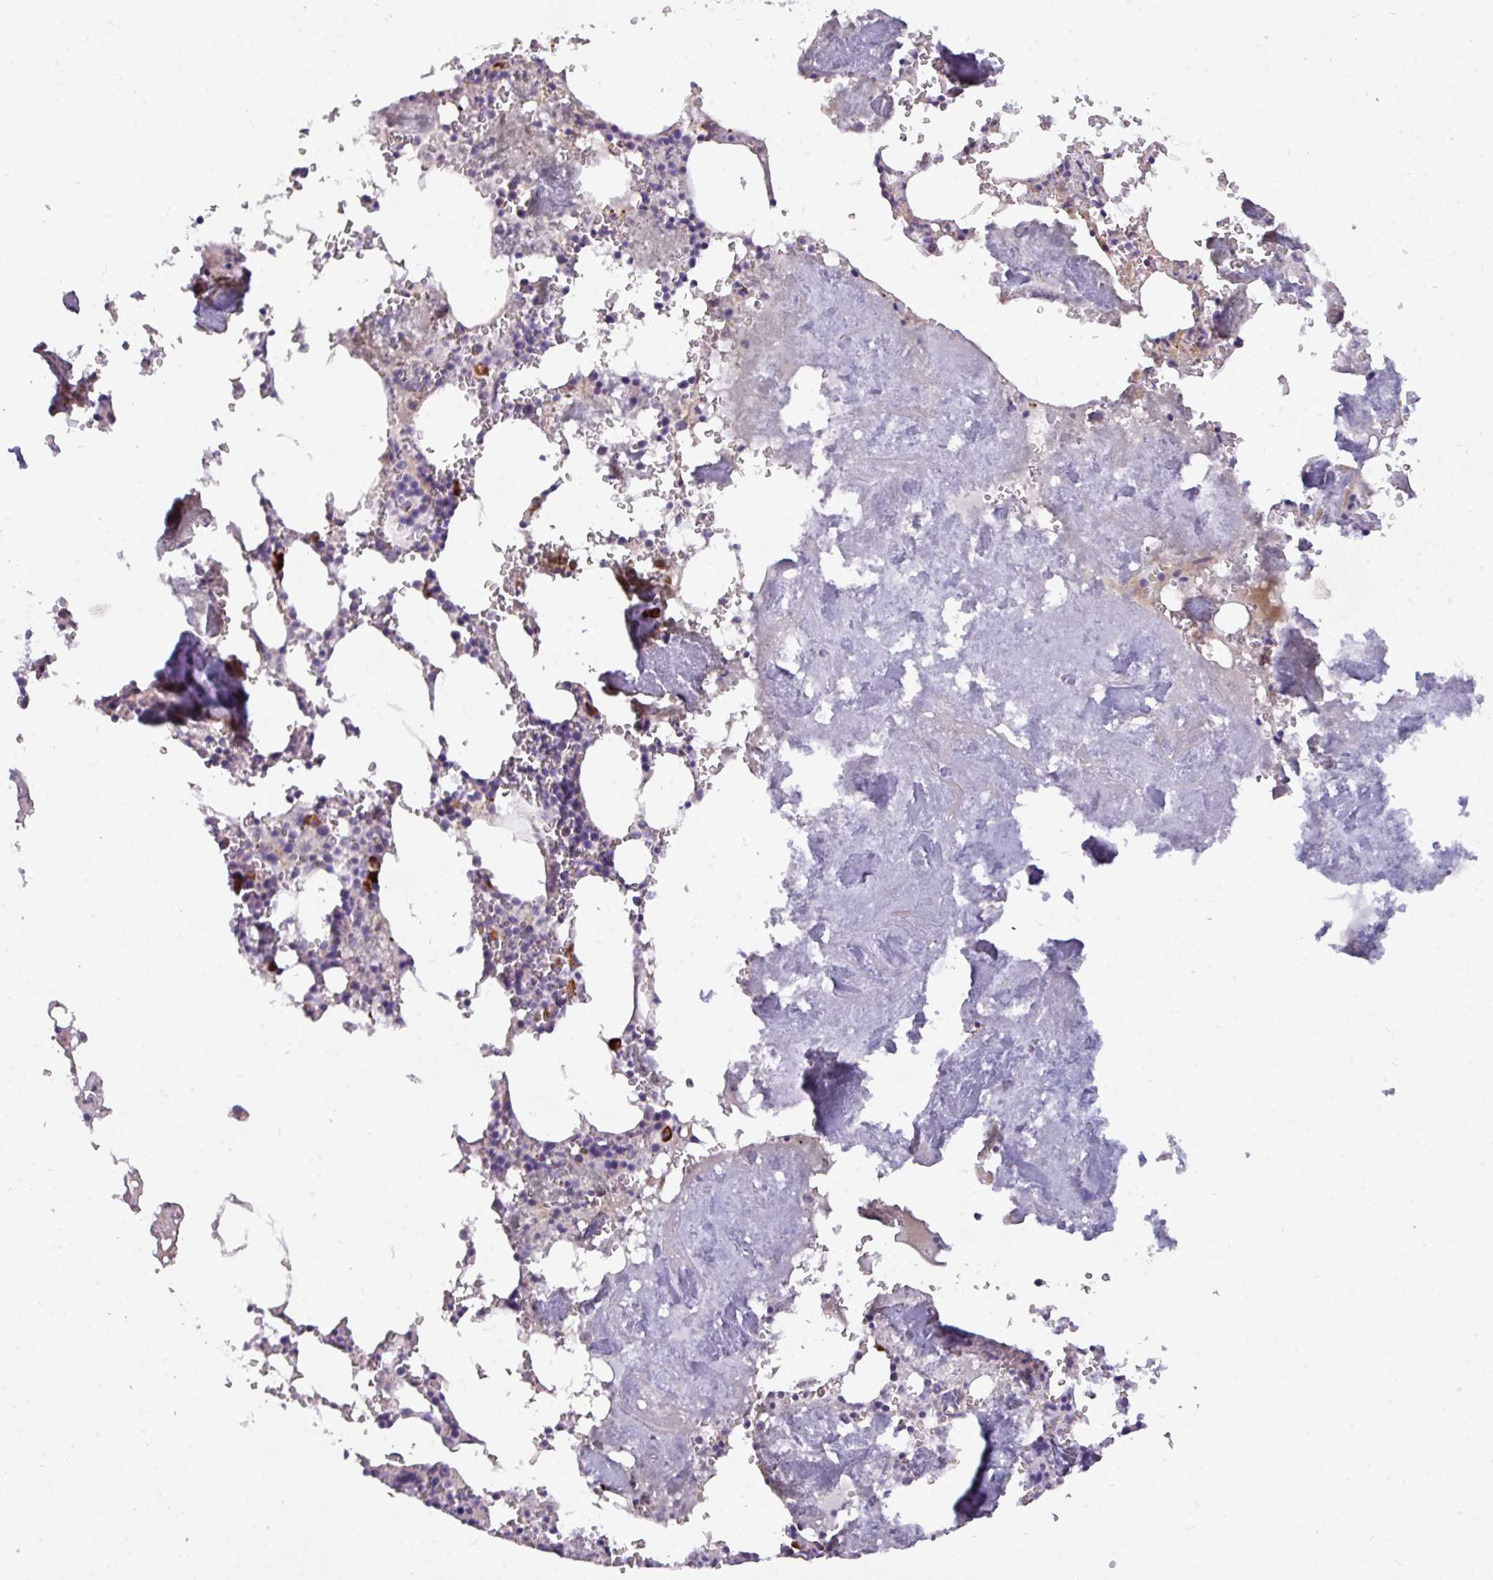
{"staining": {"intensity": "moderate", "quantity": "<25%", "location": "cytoplasmic/membranous"}, "tissue": "bone marrow", "cell_type": "Hematopoietic cells", "image_type": "normal", "snomed": [{"axis": "morphology", "description": "Normal tissue, NOS"}, {"axis": "topography", "description": "Bone marrow"}], "caption": "Immunohistochemistry (DAB) staining of unremarkable bone marrow exhibits moderate cytoplasmic/membranous protein staining in approximately <25% of hematopoietic cells.", "gene": "C2orf68", "patient": {"sex": "male", "age": 54}}